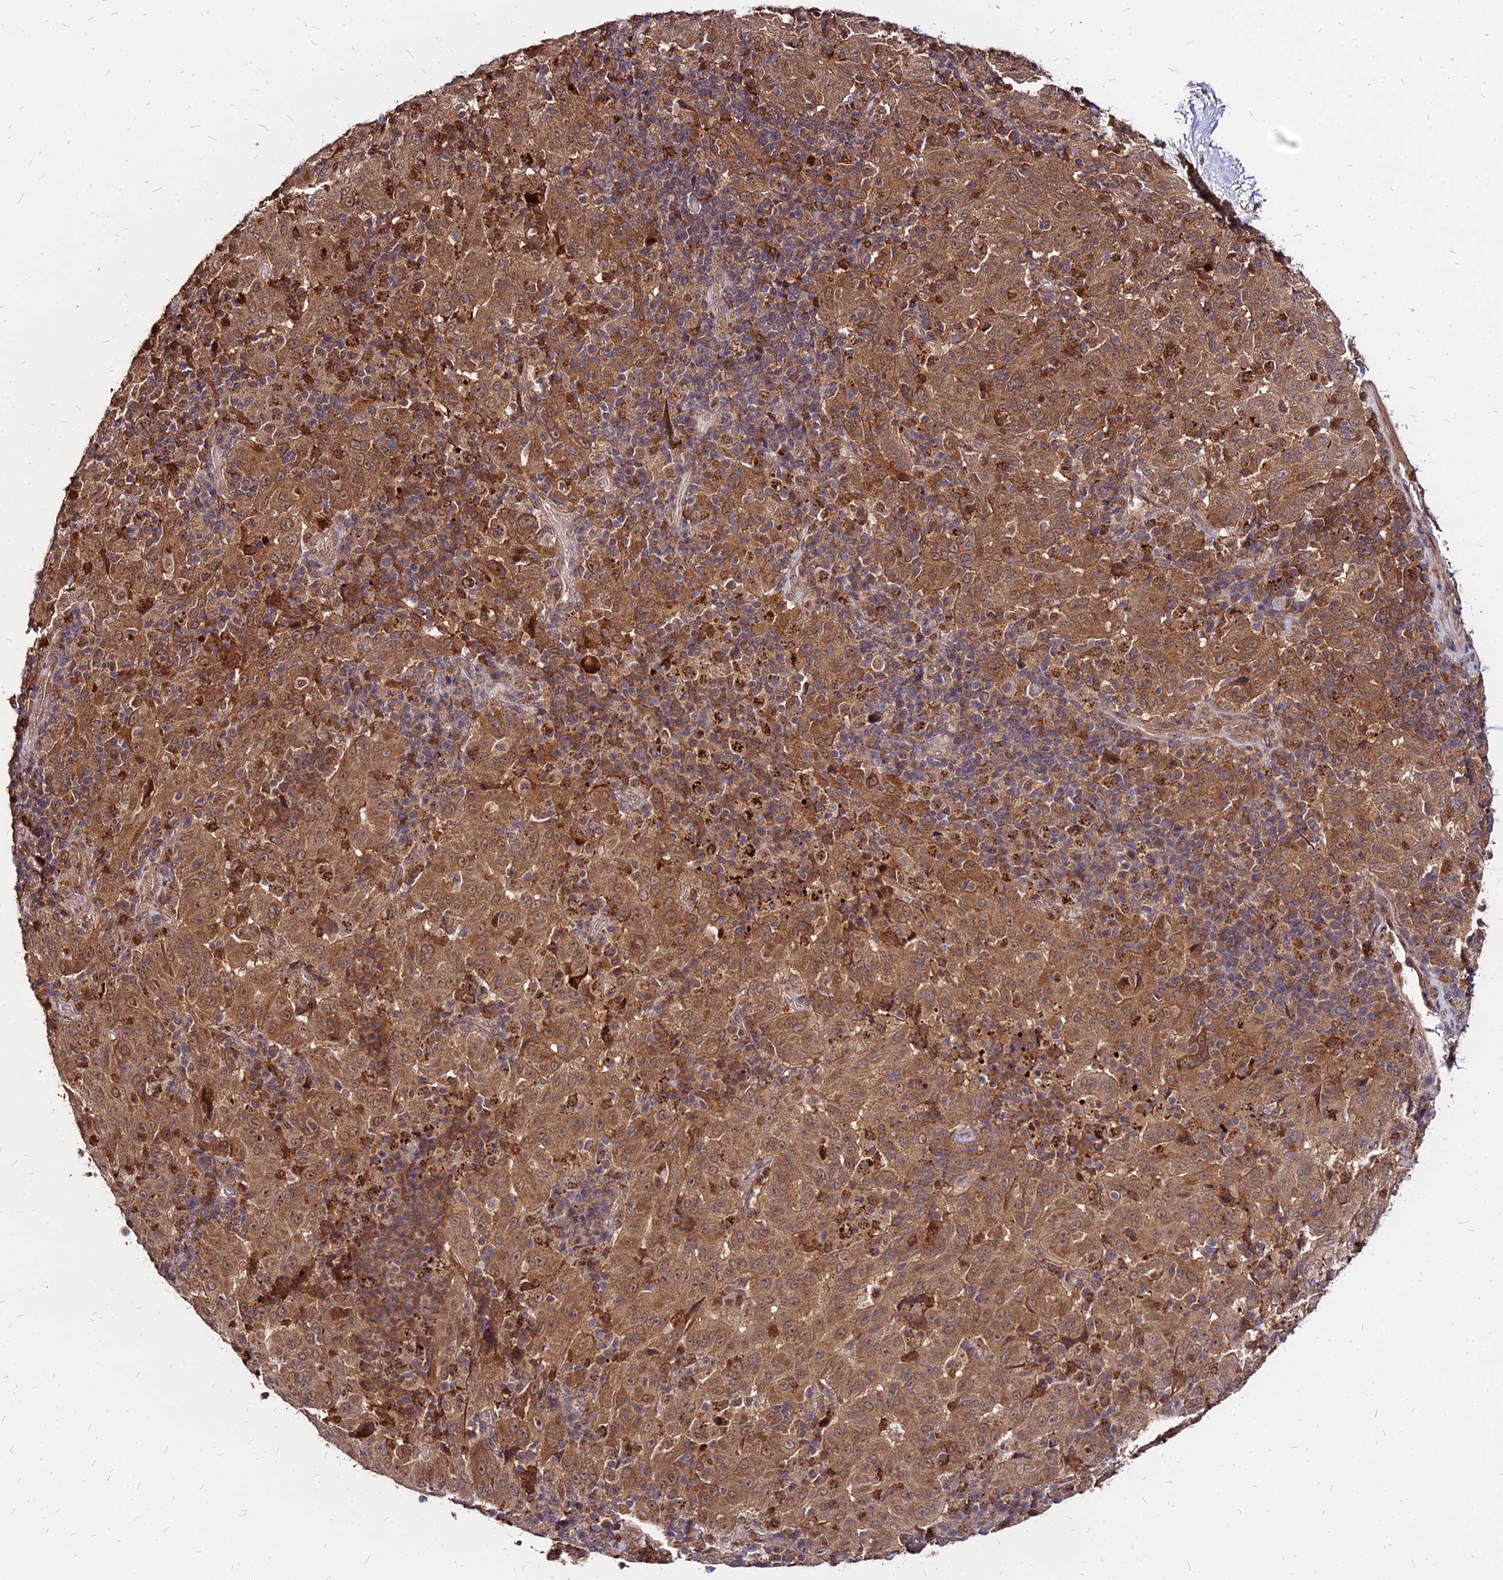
{"staining": {"intensity": "moderate", "quantity": ">75%", "location": "cytoplasmic/membranous"}, "tissue": "pancreatic cancer", "cell_type": "Tumor cells", "image_type": "cancer", "snomed": [{"axis": "morphology", "description": "Adenocarcinoma, NOS"}, {"axis": "topography", "description": "Pancreas"}], "caption": "Pancreatic cancer was stained to show a protein in brown. There is medium levels of moderate cytoplasmic/membranous staining in approximately >75% of tumor cells.", "gene": "APBA3", "patient": {"sex": "male", "age": 63}}